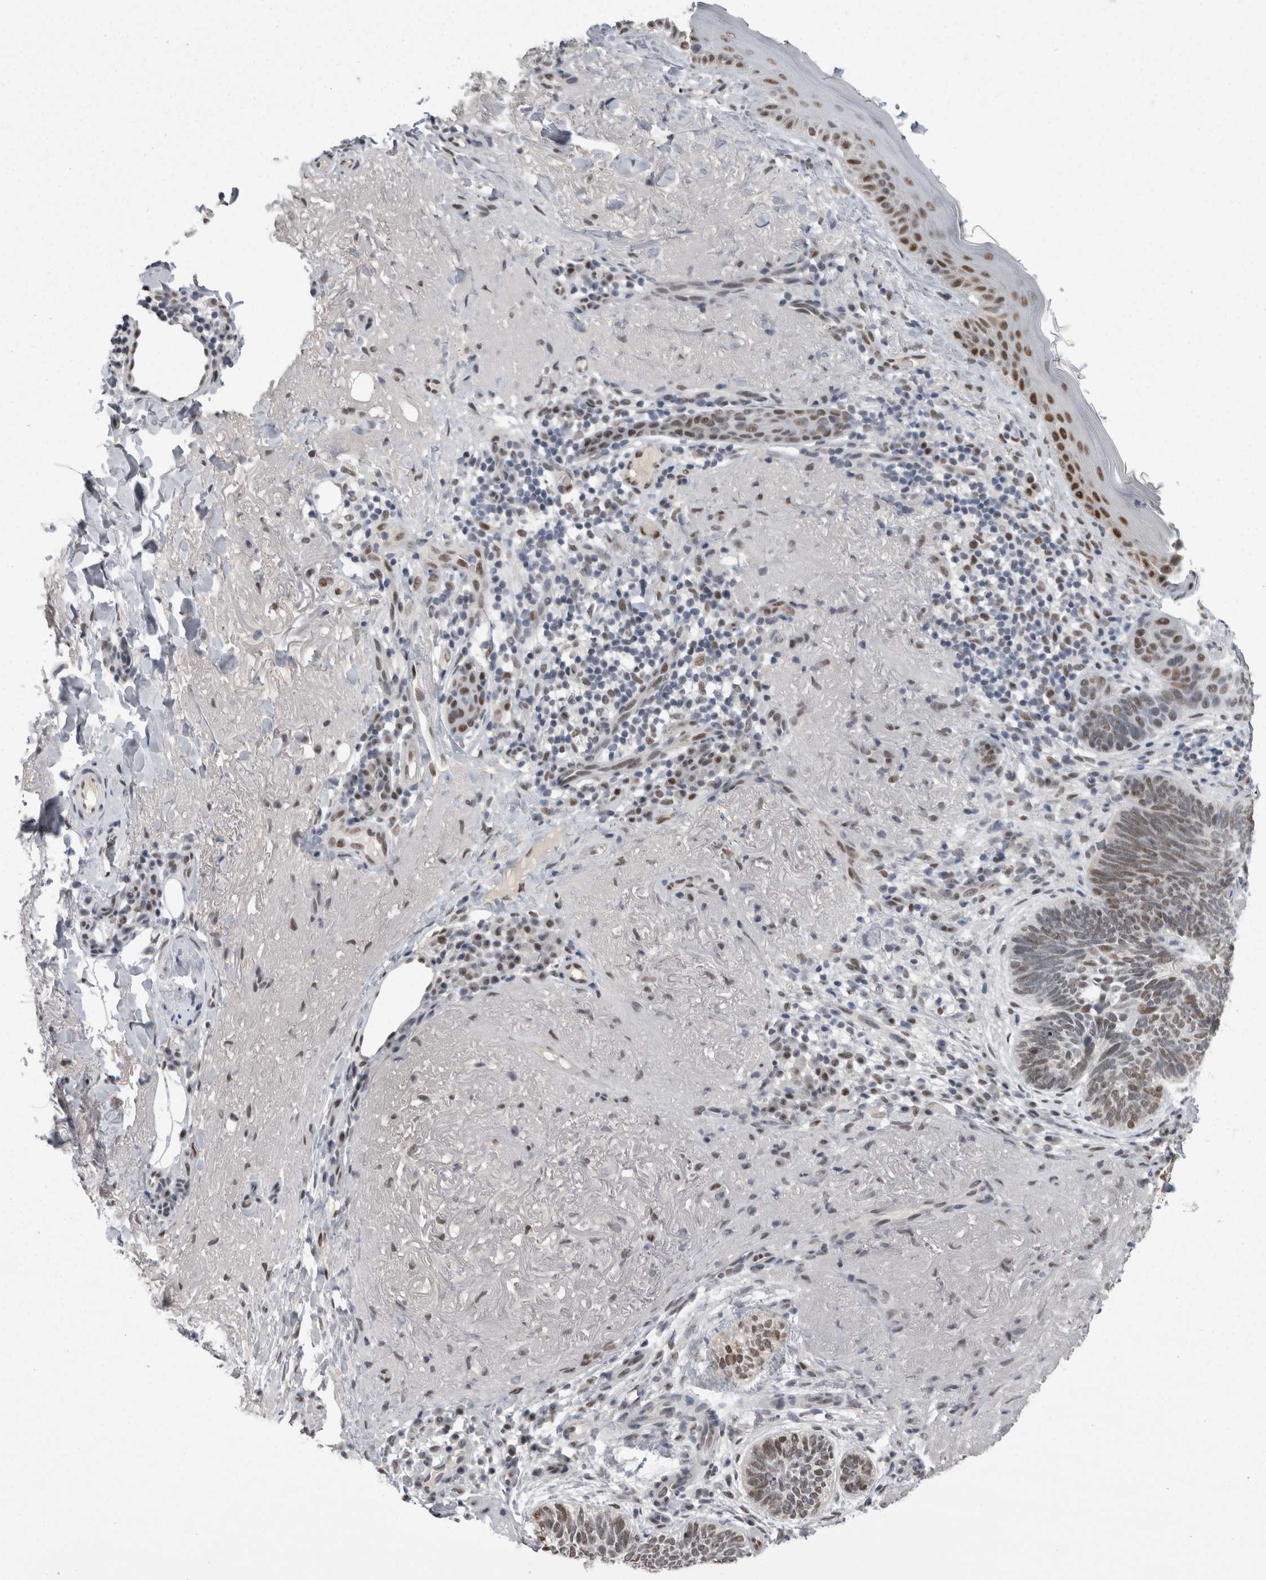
{"staining": {"intensity": "moderate", "quantity": "<25%", "location": "nuclear"}, "tissue": "skin cancer", "cell_type": "Tumor cells", "image_type": "cancer", "snomed": [{"axis": "morphology", "description": "Basal cell carcinoma"}, {"axis": "topography", "description": "Skin"}], "caption": "Moderate nuclear protein staining is present in about <25% of tumor cells in skin basal cell carcinoma. (DAB = brown stain, brightfield microscopy at high magnification).", "gene": "C1orf54", "patient": {"sex": "female", "age": 85}}